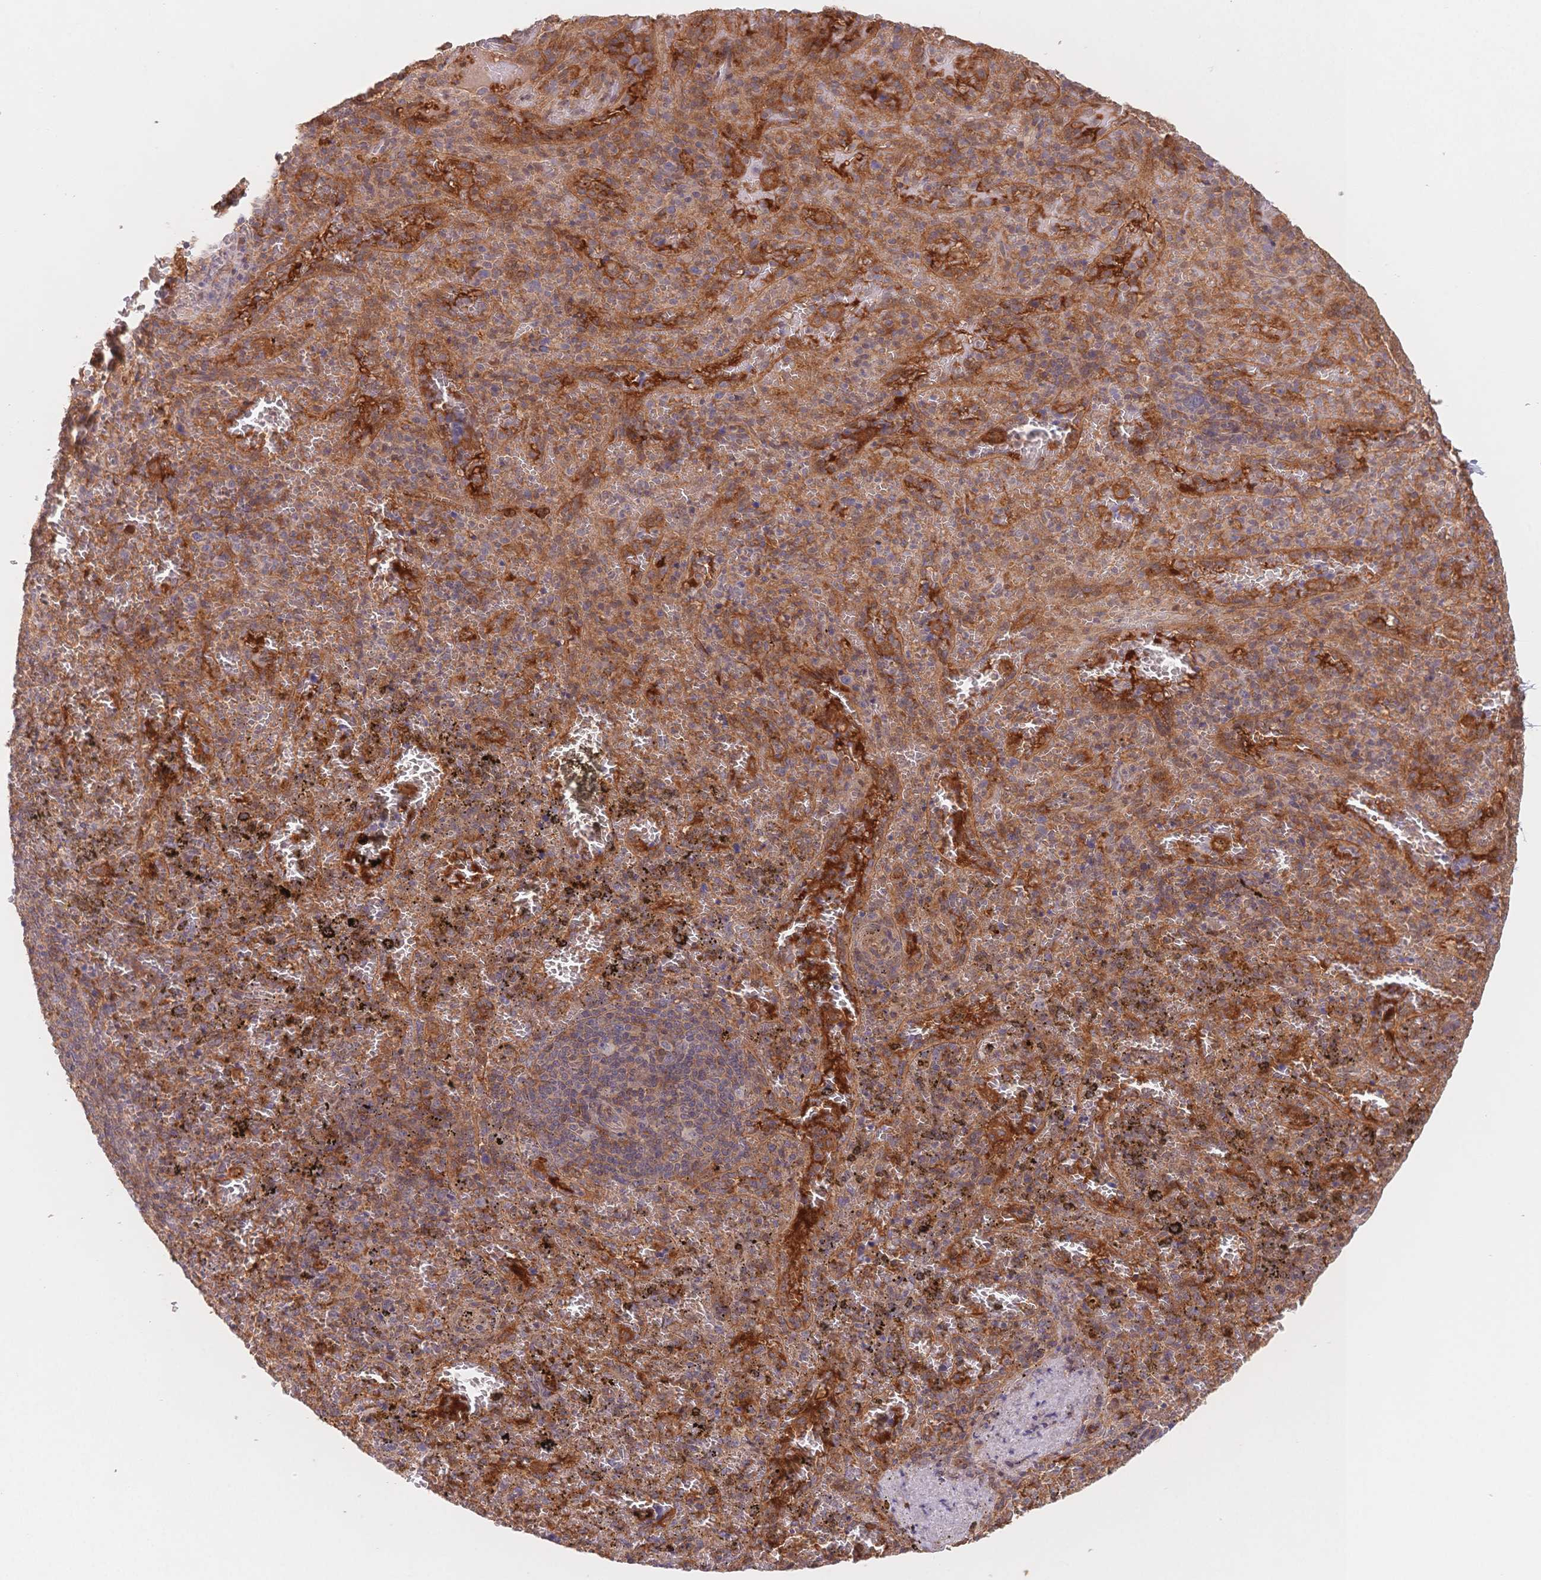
{"staining": {"intensity": "strong", "quantity": "<25%", "location": "cytoplasmic/membranous"}, "tissue": "spleen", "cell_type": "Cells in red pulp", "image_type": "normal", "snomed": [{"axis": "morphology", "description": "Normal tissue, NOS"}, {"axis": "topography", "description": "Spleen"}], "caption": "Brown immunohistochemical staining in benign spleen demonstrates strong cytoplasmic/membranous expression in about <25% of cells in red pulp. The staining was performed using DAB to visualize the protein expression in brown, while the nuclei were stained in blue with hematoxylin (Magnification: 20x).", "gene": "C12orf75", "patient": {"sex": "female", "age": 50}}